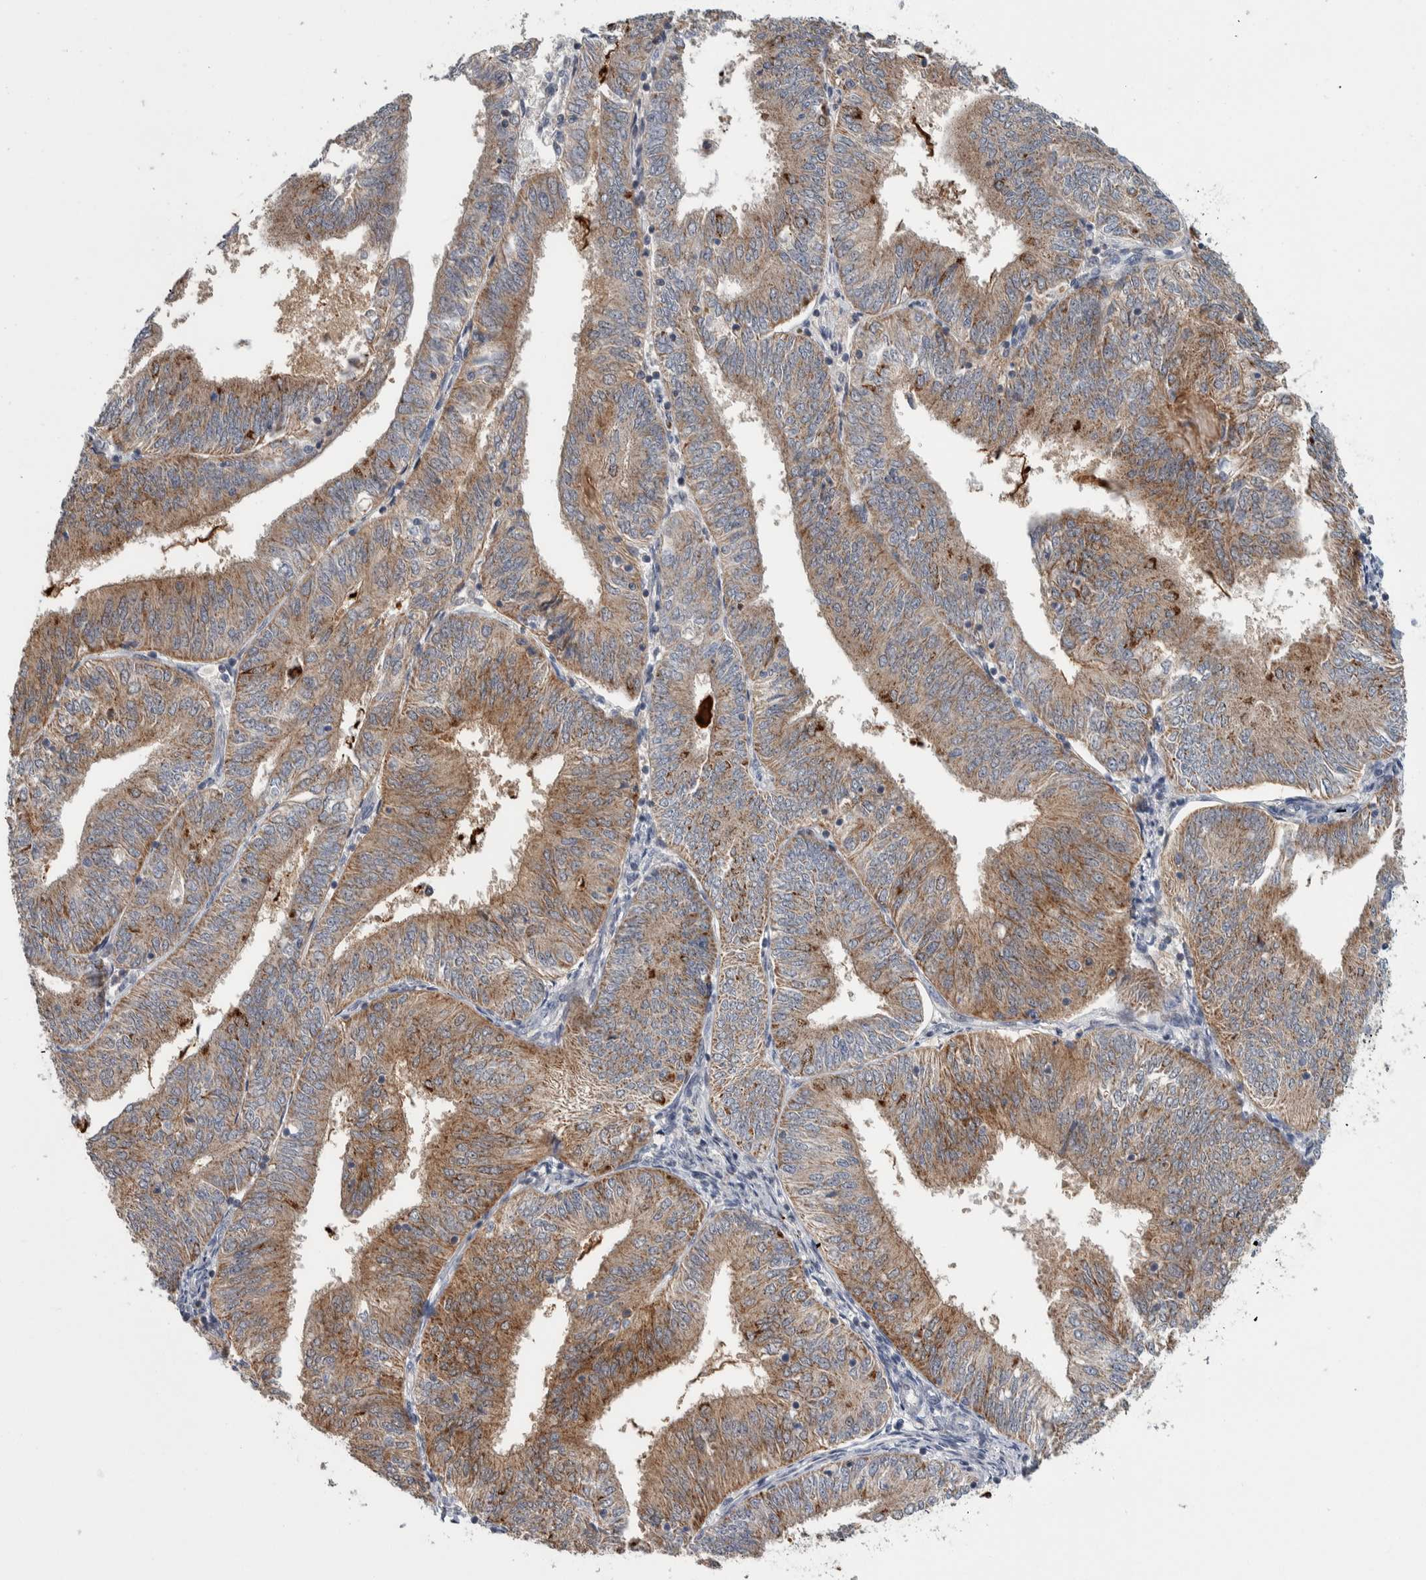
{"staining": {"intensity": "weak", "quantity": ">75%", "location": "cytoplasmic/membranous"}, "tissue": "endometrial cancer", "cell_type": "Tumor cells", "image_type": "cancer", "snomed": [{"axis": "morphology", "description": "Adenocarcinoma, NOS"}, {"axis": "topography", "description": "Endometrium"}], "caption": "Adenocarcinoma (endometrial) stained for a protein shows weak cytoplasmic/membranous positivity in tumor cells.", "gene": "PRRG4", "patient": {"sex": "female", "age": 58}}